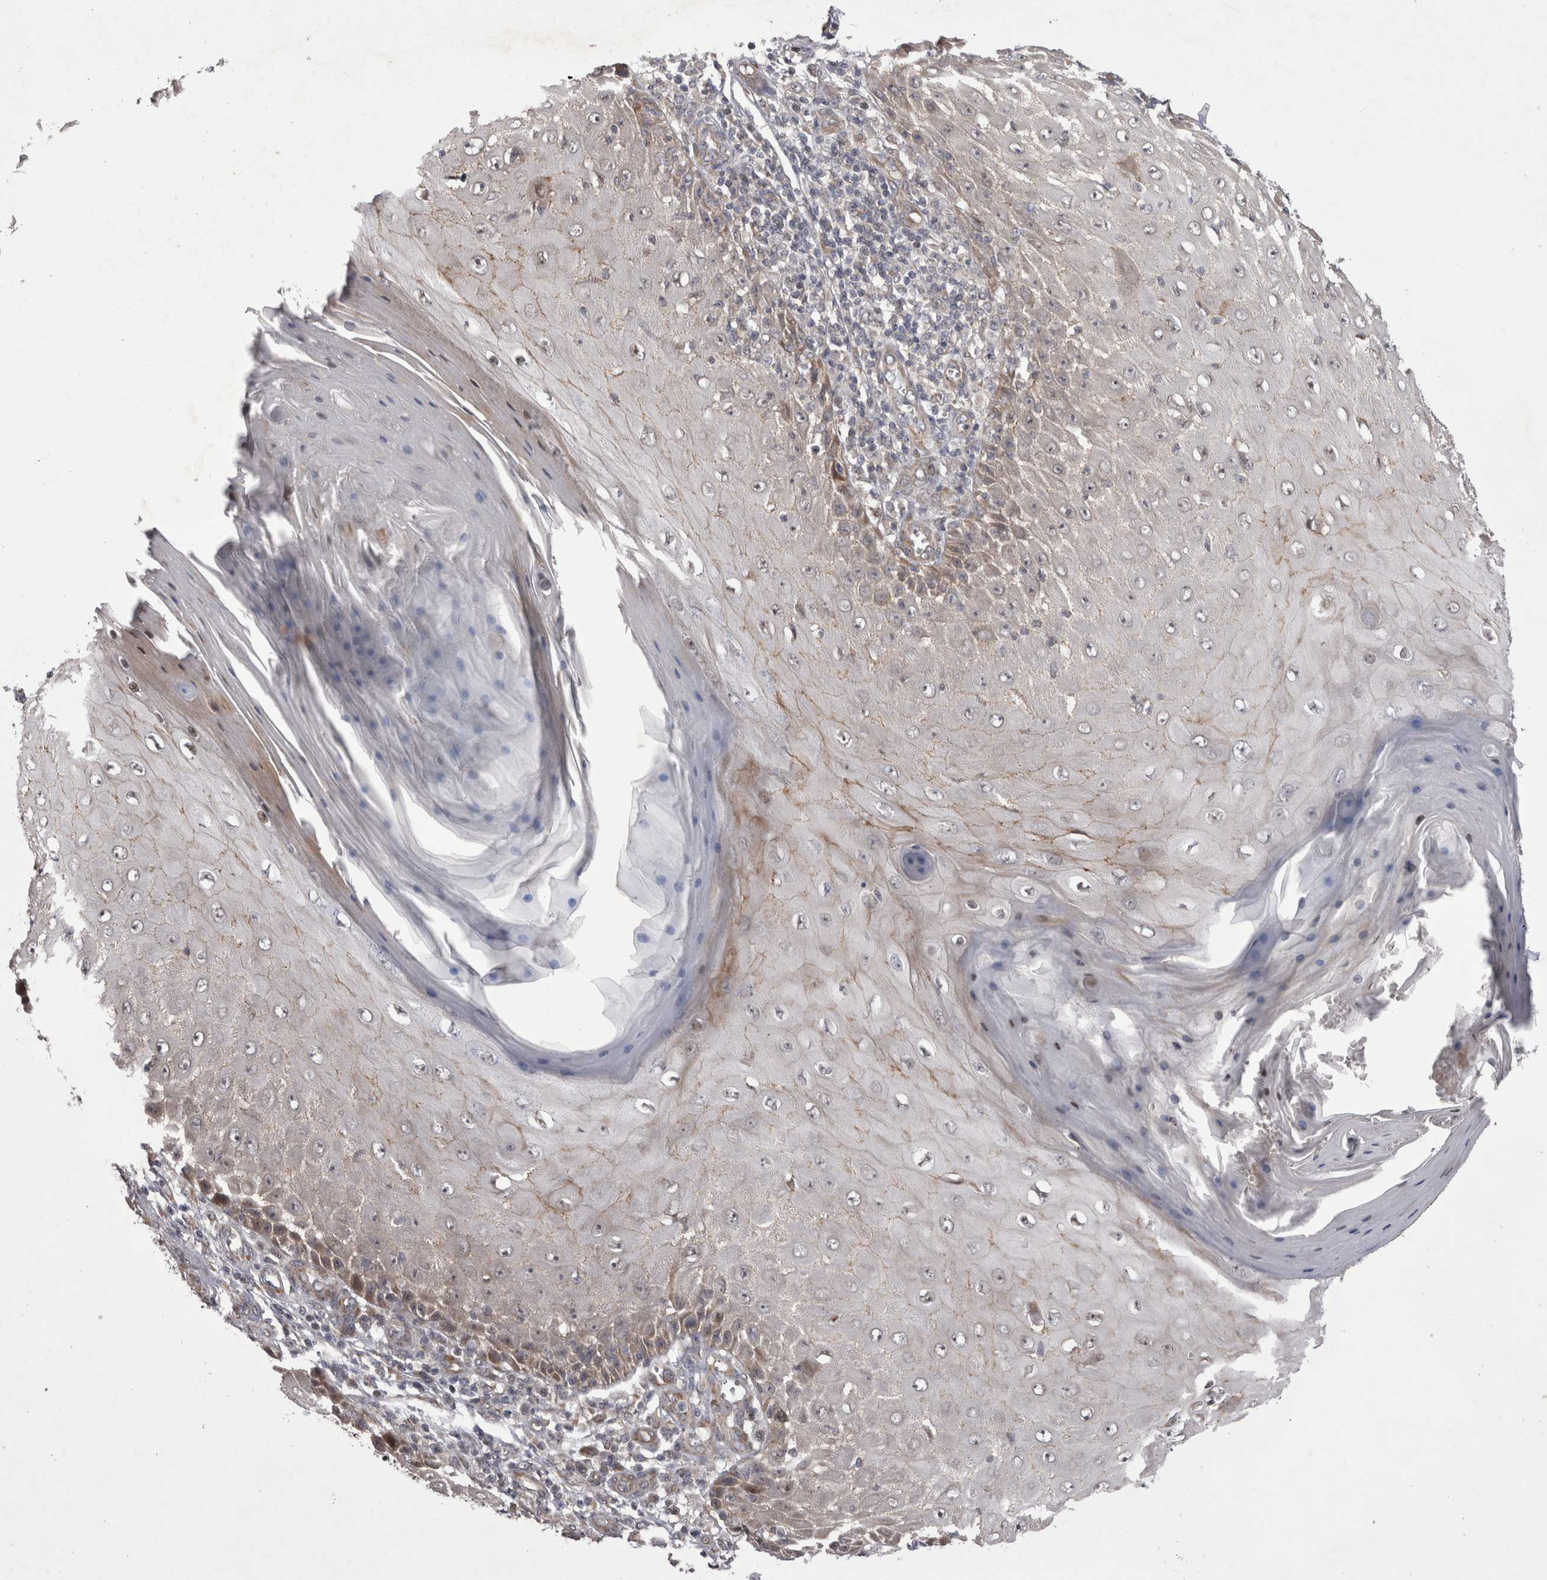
{"staining": {"intensity": "weak", "quantity": "25%-75%", "location": "cytoplasmic/membranous"}, "tissue": "skin cancer", "cell_type": "Tumor cells", "image_type": "cancer", "snomed": [{"axis": "morphology", "description": "Squamous cell carcinoma, NOS"}, {"axis": "topography", "description": "Skin"}], "caption": "The micrograph shows a brown stain indicating the presence of a protein in the cytoplasmic/membranous of tumor cells in skin cancer (squamous cell carcinoma).", "gene": "NENF", "patient": {"sex": "female", "age": 73}}